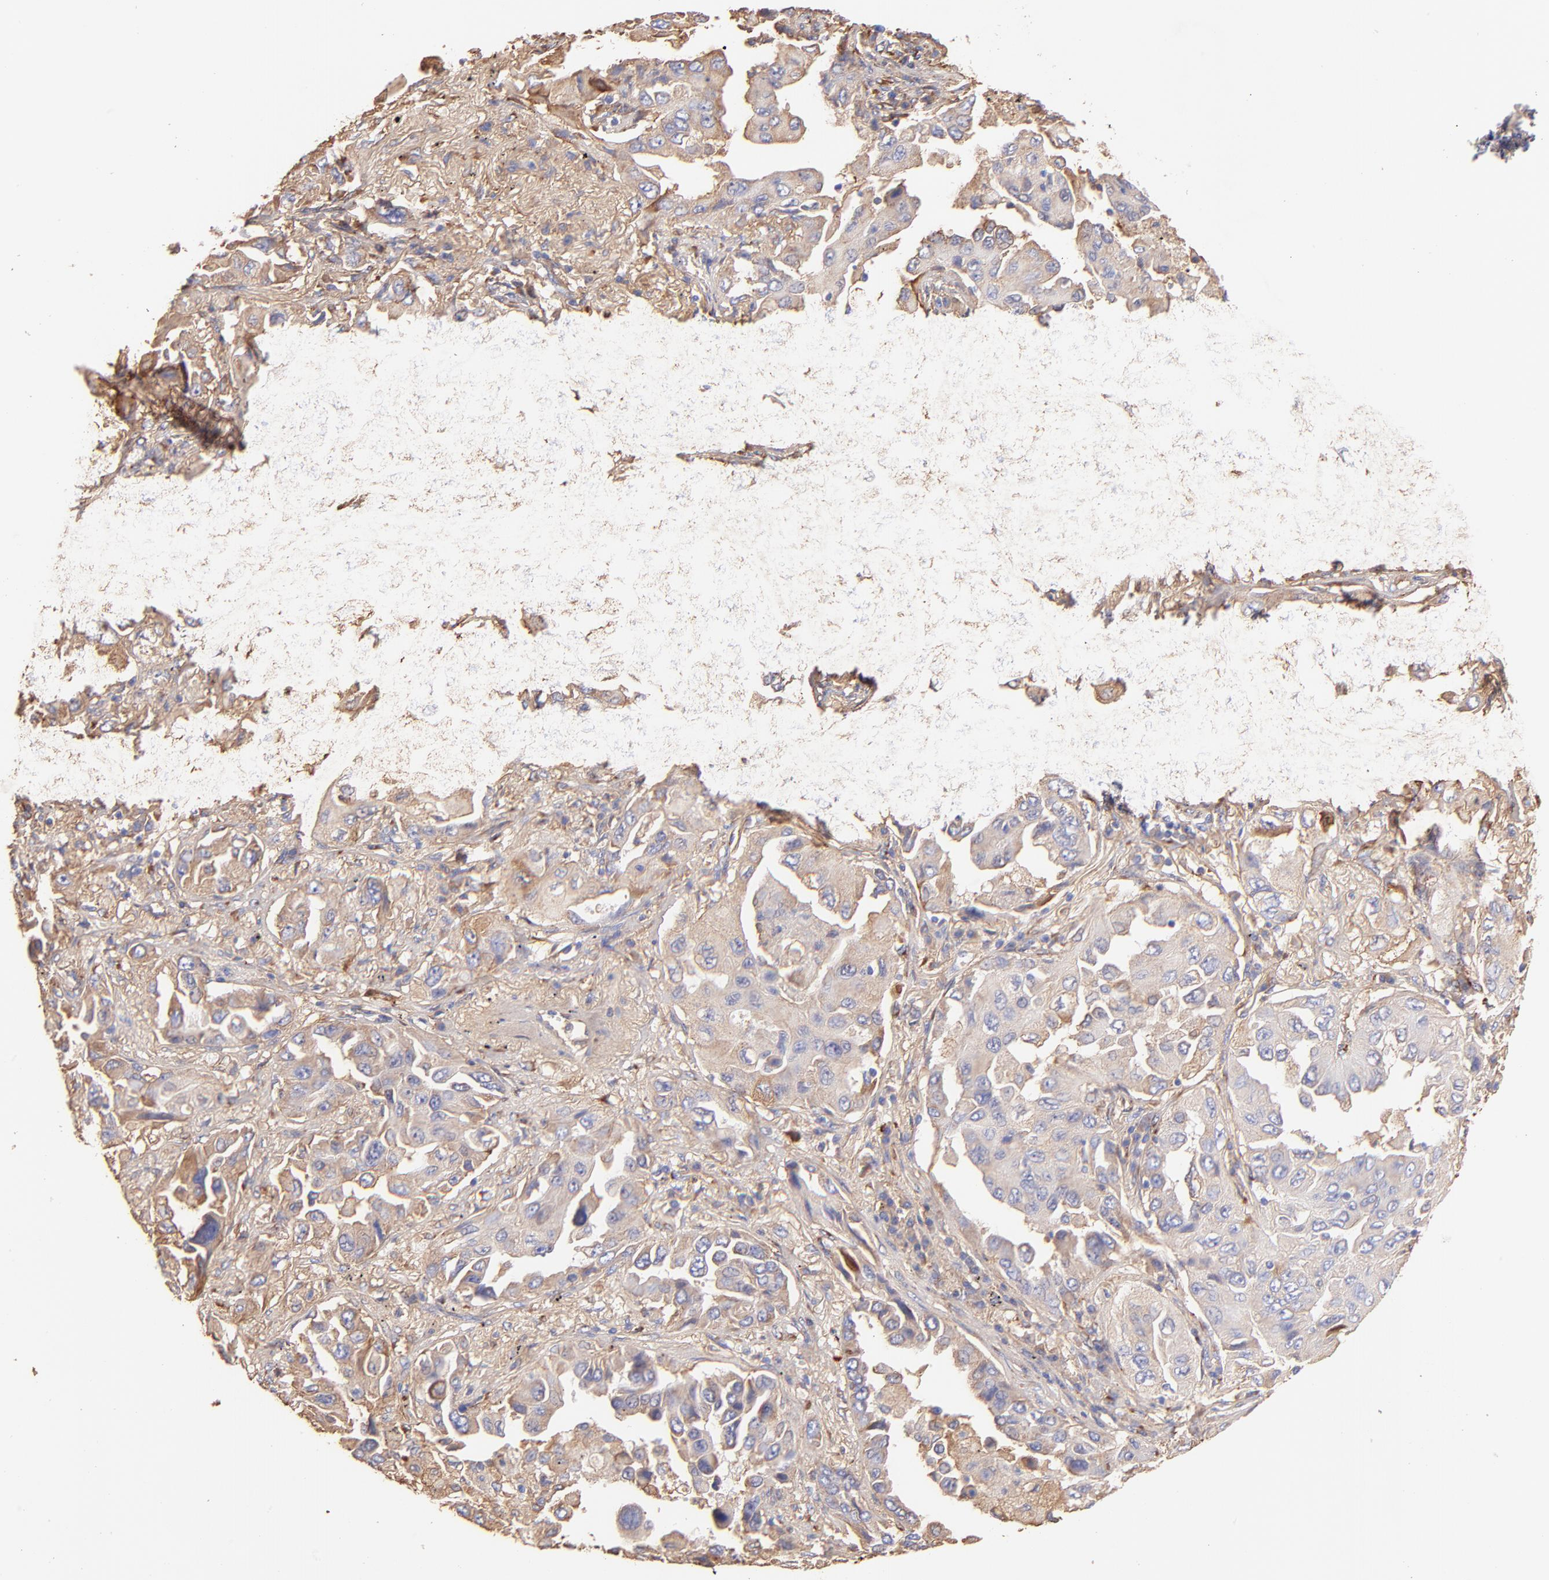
{"staining": {"intensity": "weak", "quantity": ">75%", "location": "cytoplasmic/membranous"}, "tissue": "lung cancer", "cell_type": "Tumor cells", "image_type": "cancer", "snomed": [{"axis": "morphology", "description": "Adenocarcinoma, NOS"}, {"axis": "topography", "description": "Lung"}], "caption": "The histopathology image demonstrates staining of lung cancer, revealing weak cytoplasmic/membranous protein staining (brown color) within tumor cells.", "gene": "BGN", "patient": {"sex": "female", "age": 65}}